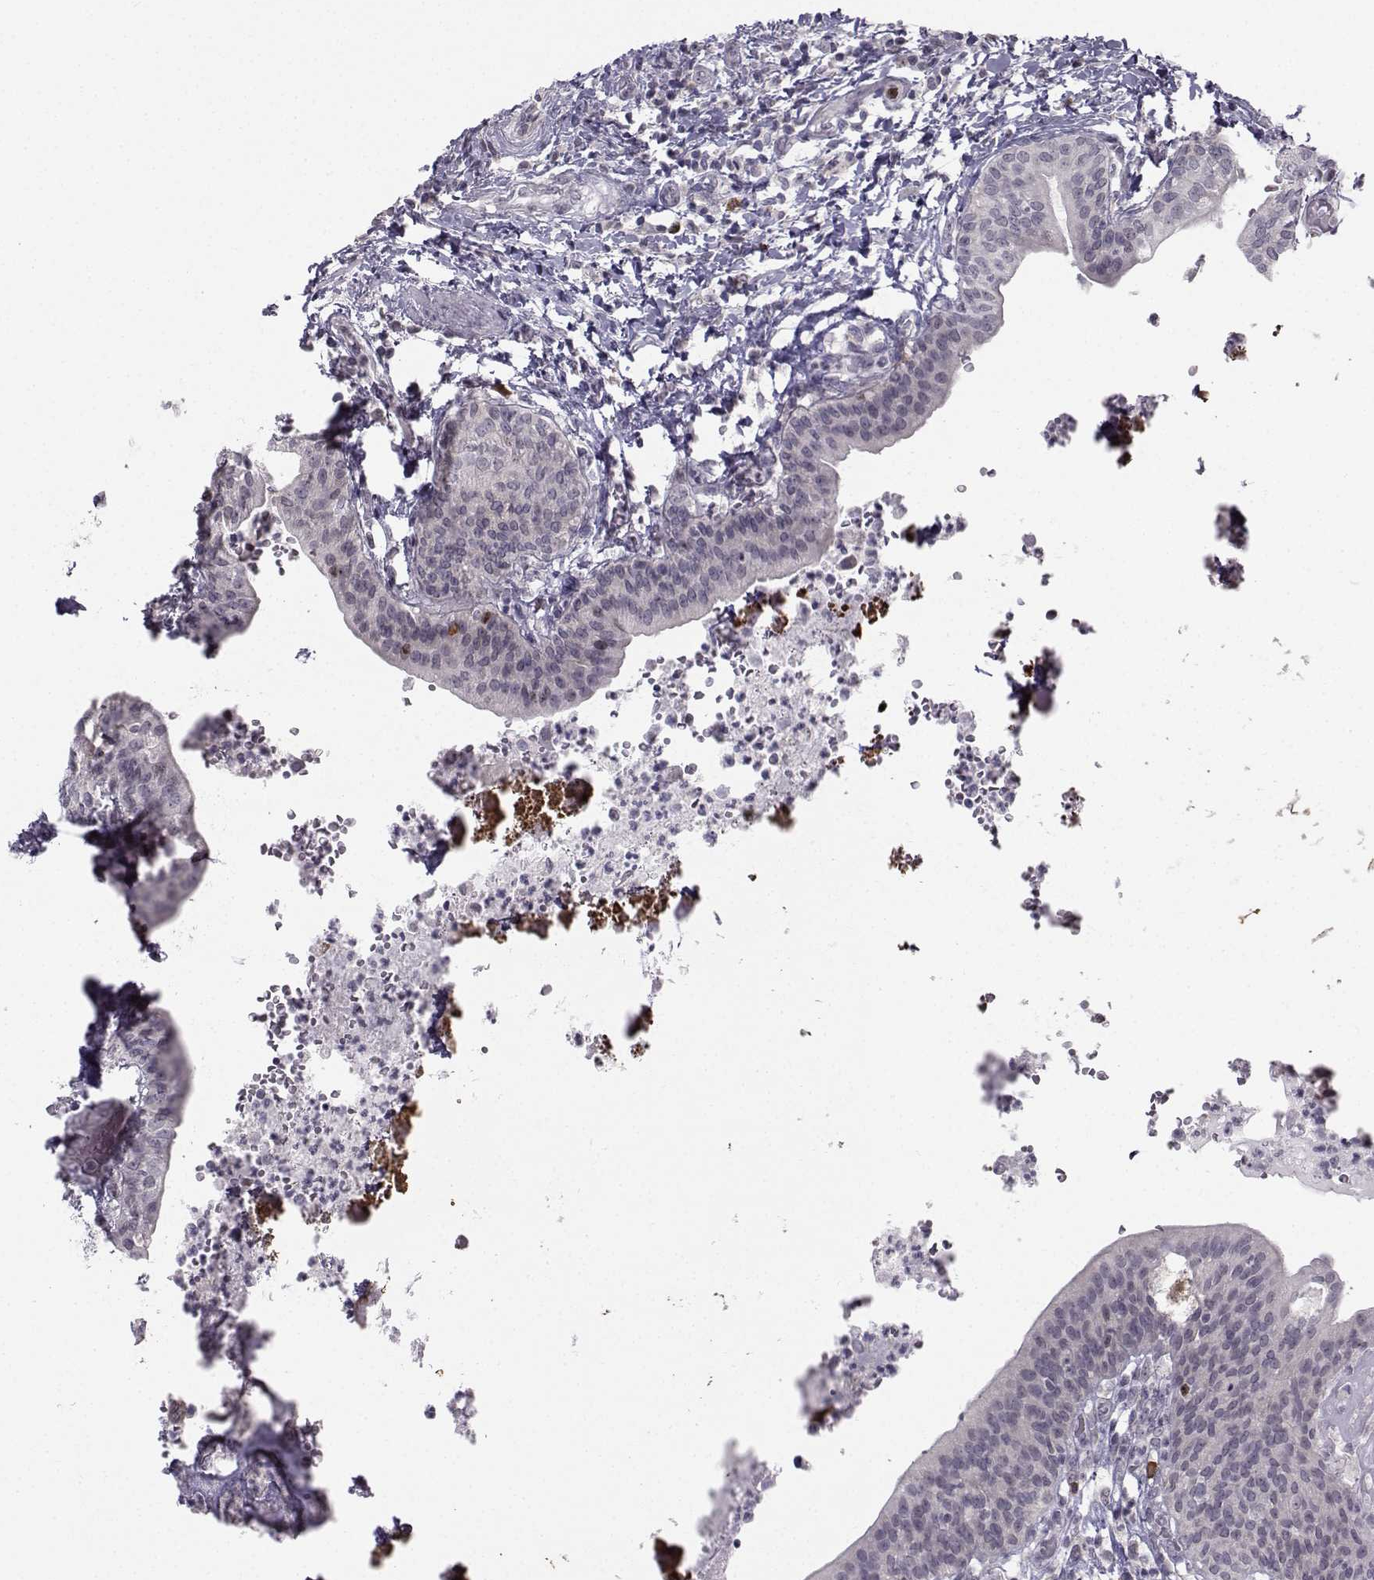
{"staining": {"intensity": "weak", "quantity": "25%-75%", "location": "cytoplasmic/membranous"}, "tissue": "urinary bladder", "cell_type": "Urothelial cells", "image_type": "normal", "snomed": [{"axis": "morphology", "description": "Normal tissue, NOS"}, {"axis": "topography", "description": "Urinary bladder"}], "caption": "Protein analysis of normal urinary bladder exhibits weak cytoplasmic/membranous staining in about 25%-75% of urothelial cells. Nuclei are stained in blue.", "gene": "LRP8", "patient": {"sex": "male", "age": 66}}